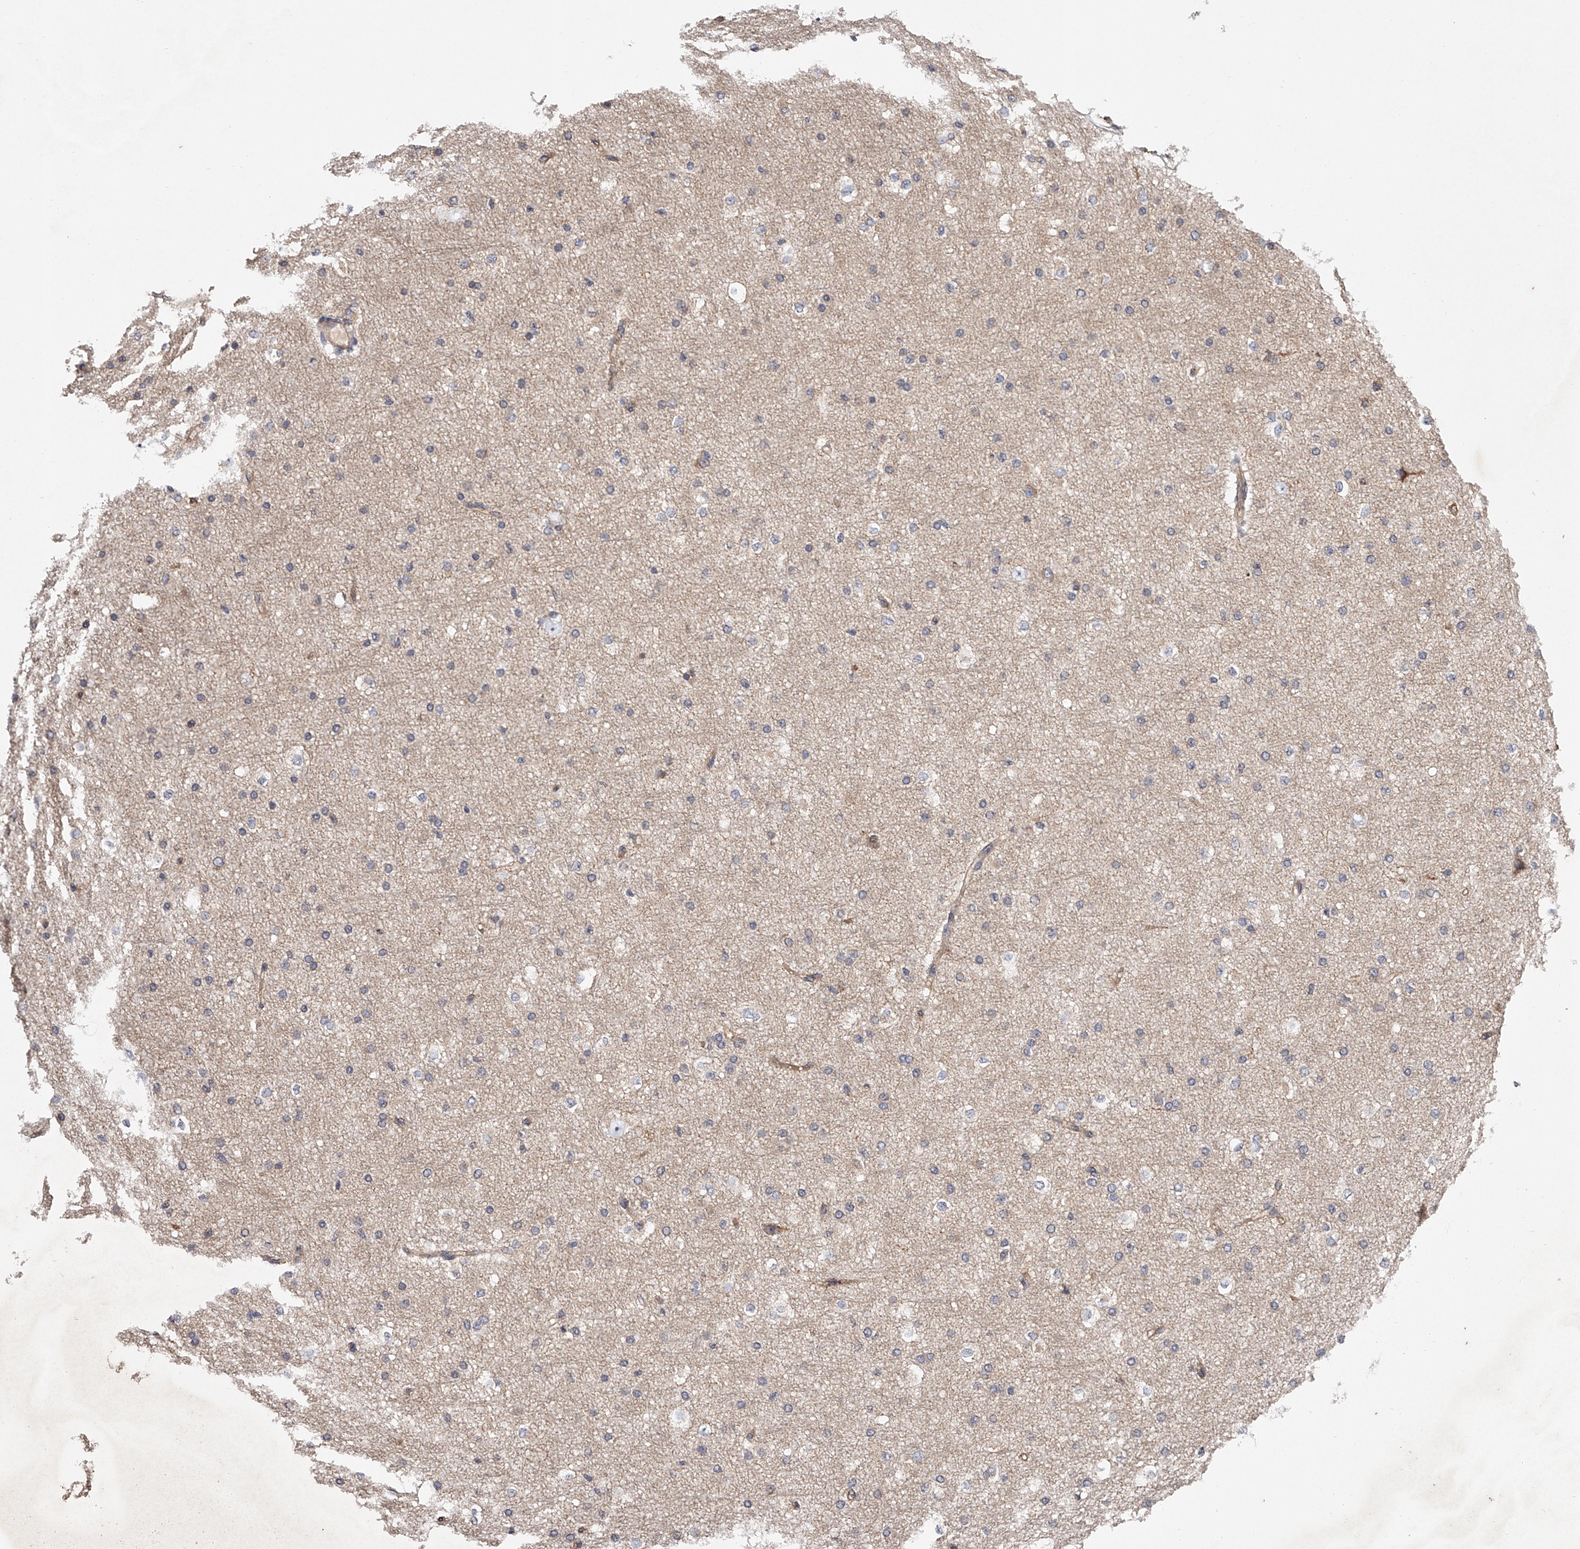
{"staining": {"intensity": "weak", "quantity": ">75%", "location": "cytoplasmic/membranous"}, "tissue": "cerebral cortex", "cell_type": "Endothelial cells", "image_type": "normal", "snomed": [{"axis": "morphology", "description": "Normal tissue, NOS"}, {"axis": "morphology", "description": "Developmental malformation"}, {"axis": "topography", "description": "Cerebral cortex"}], "caption": "Protein staining by IHC shows weak cytoplasmic/membranous staining in approximately >75% of endothelial cells in normal cerebral cortex.", "gene": "USP21", "patient": {"sex": "female", "age": 30}}